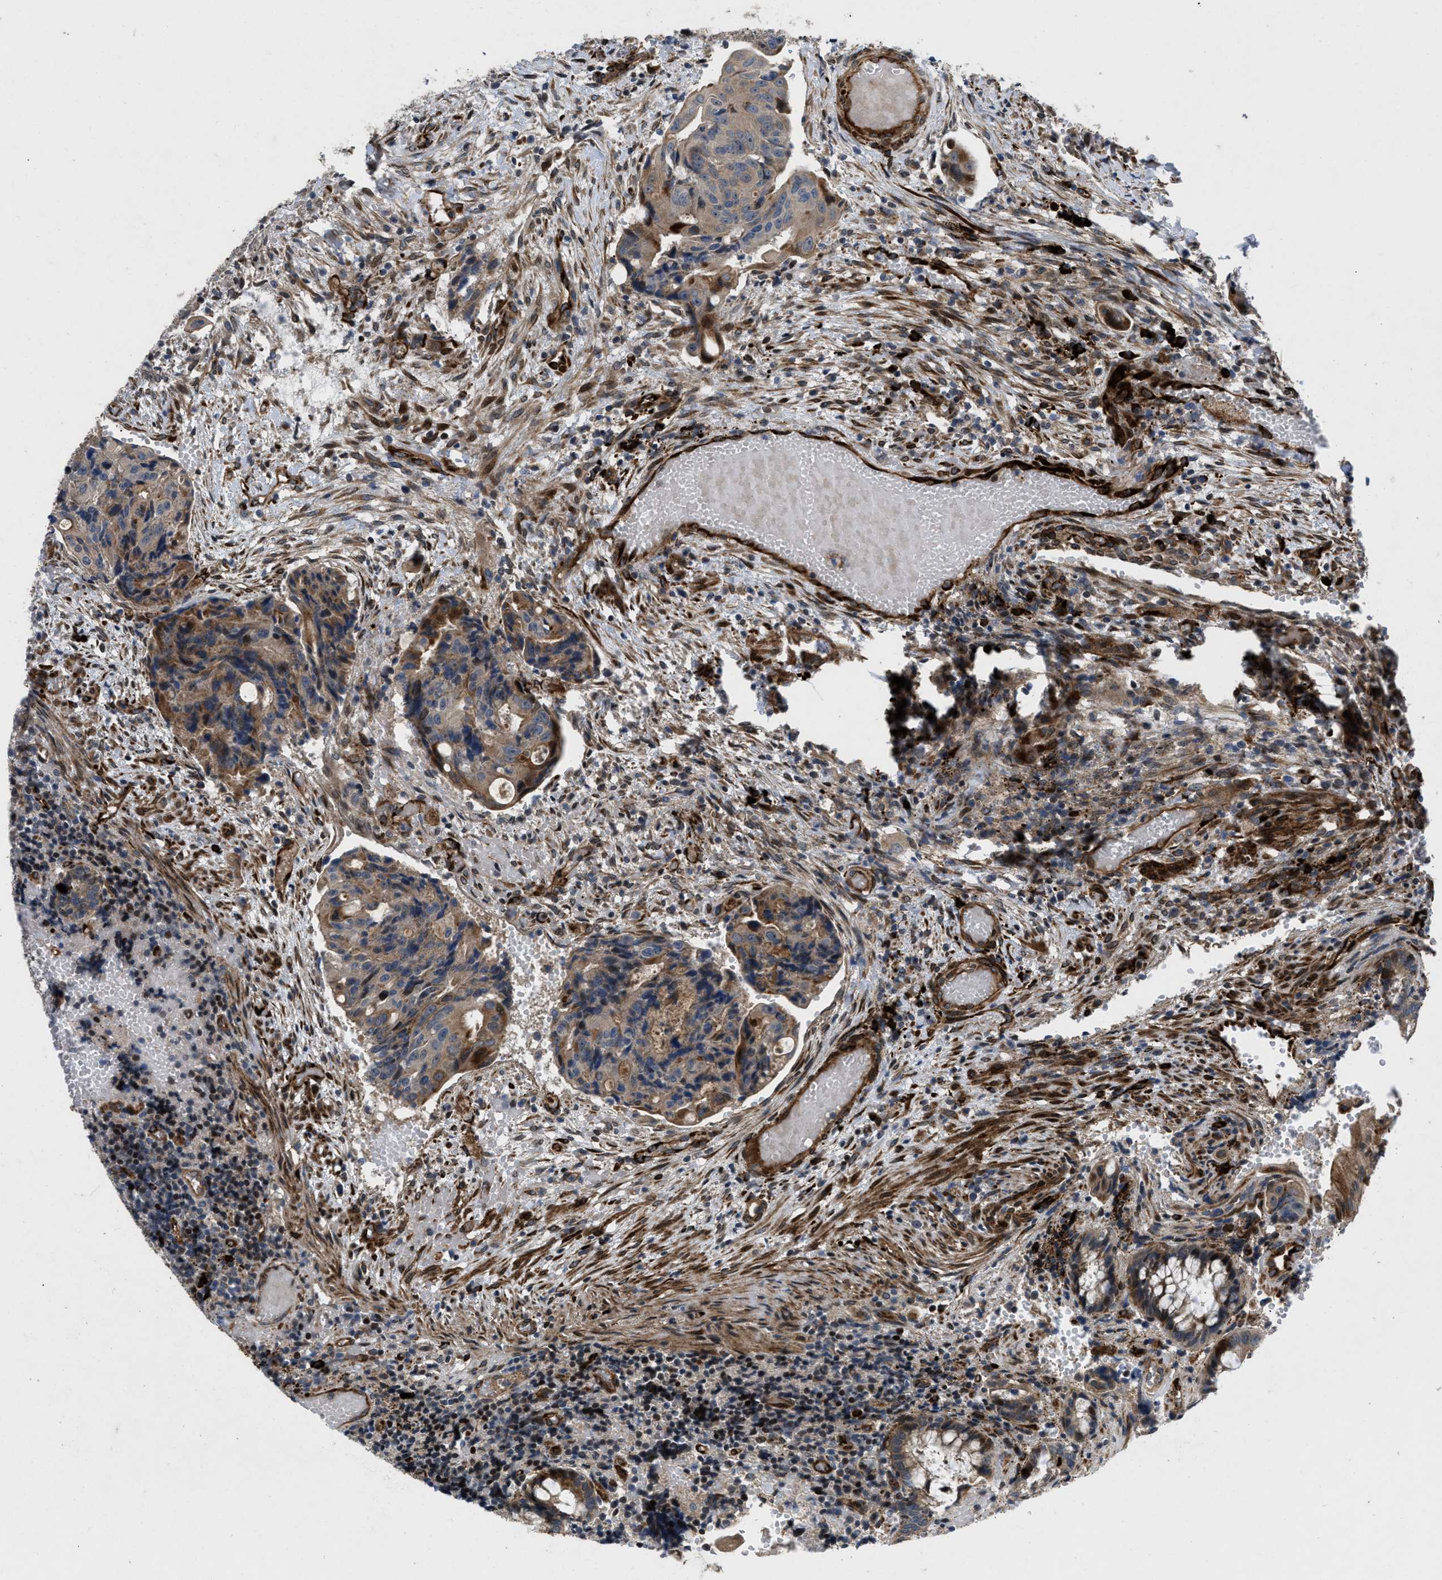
{"staining": {"intensity": "moderate", "quantity": ">75%", "location": "cytoplasmic/membranous,nuclear"}, "tissue": "colorectal cancer", "cell_type": "Tumor cells", "image_type": "cancer", "snomed": [{"axis": "morphology", "description": "Adenocarcinoma, NOS"}, {"axis": "topography", "description": "Colon"}], "caption": "Human colorectal cancer stained with a protein marker exhibits moderate staining in tumor cells.", "gene": "HSPA12B", "patient": {"sex": "female", "age": 57}}